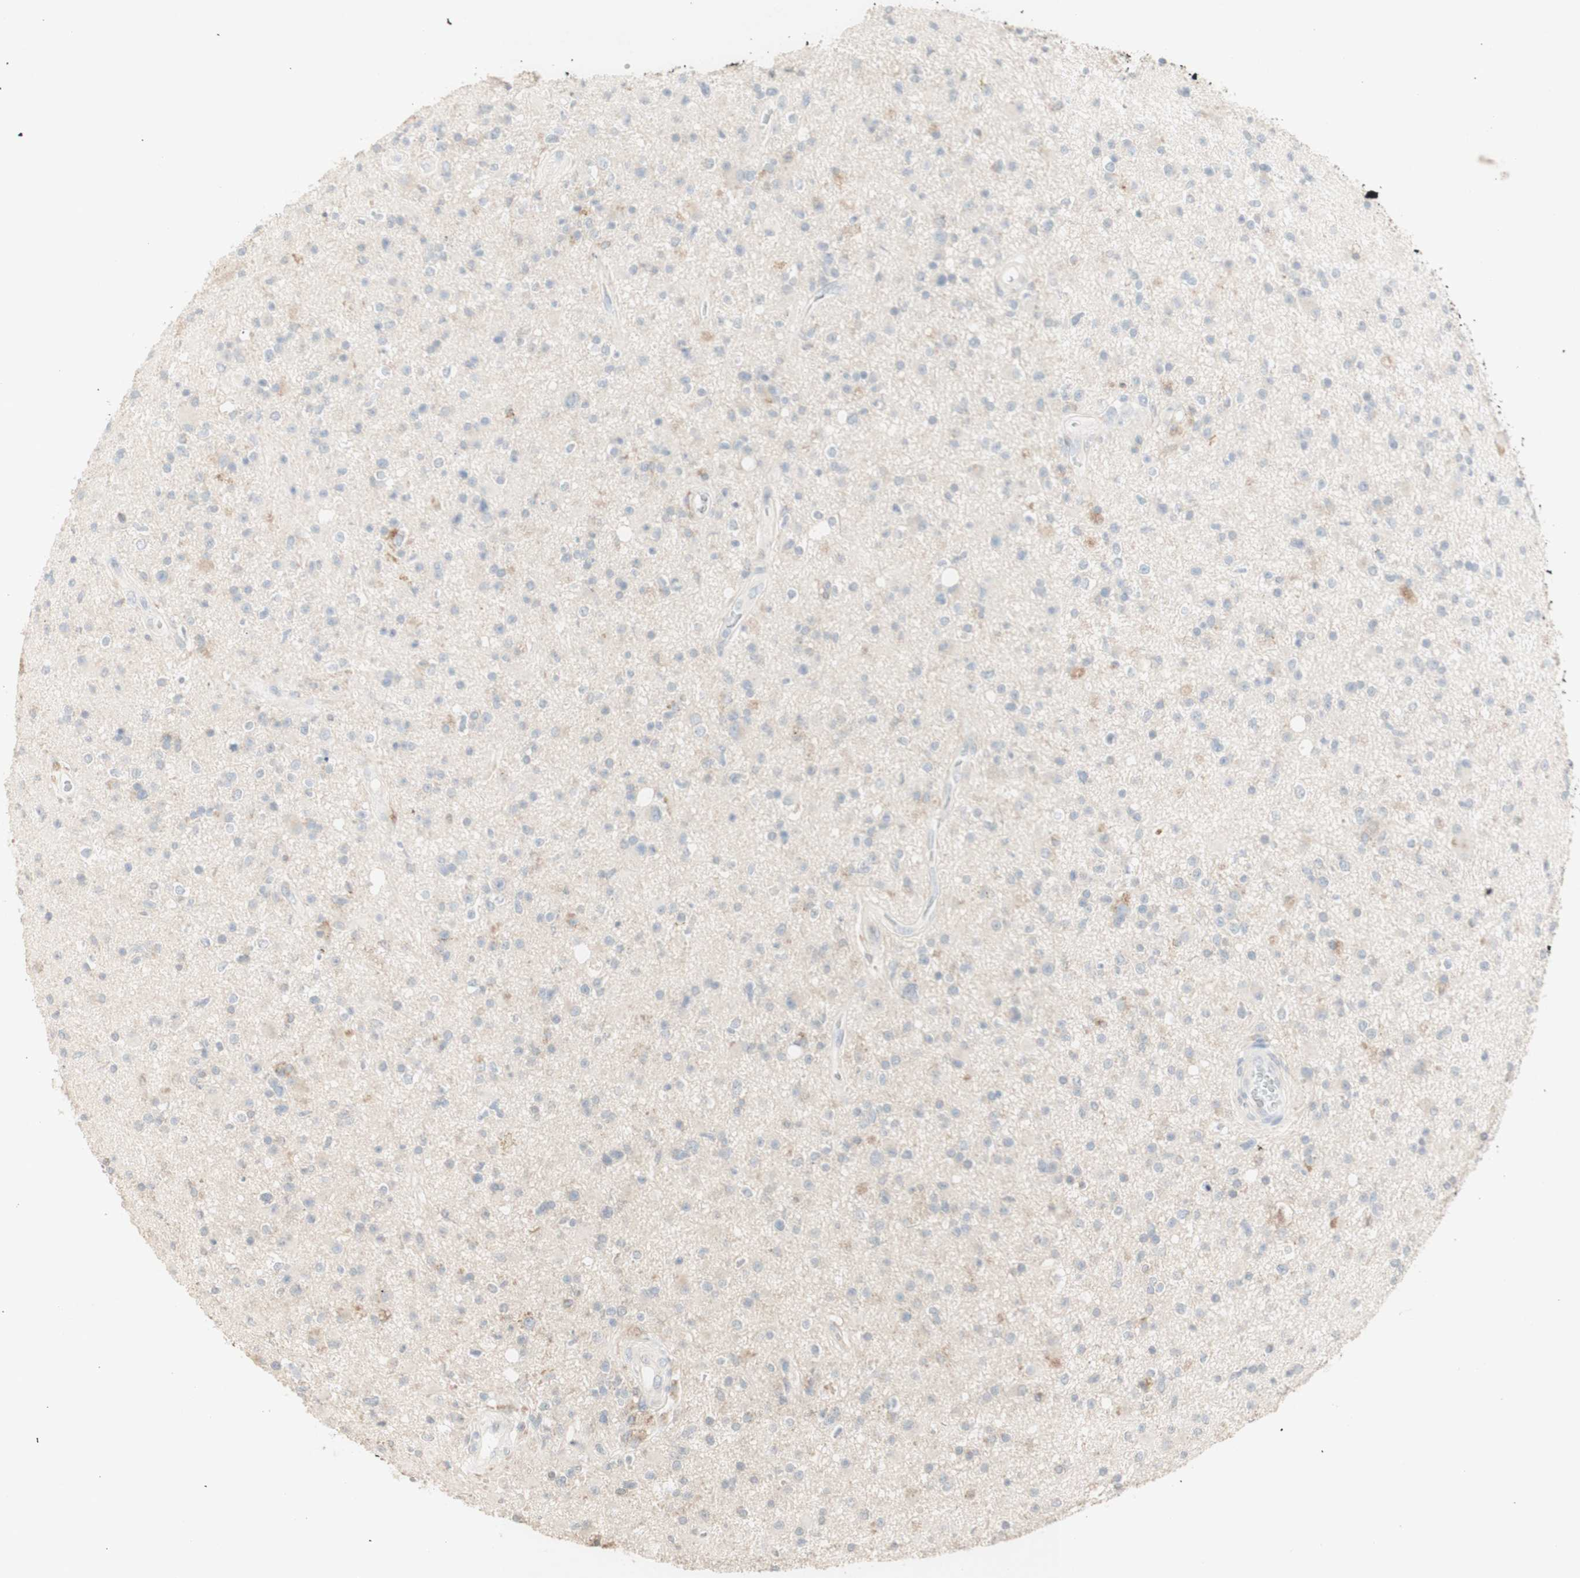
{"staining": {"intensity": "negative", "quantity": "none", "location": "none"}, "tissue": "glioma", "cell_type": "Tumor cells", "image_type": "cancer", "snomed": [{"axis": "morphology", "description": "Glioma, malignant, High grade"}, {"axis": "topography", "description": "Brain"}], "caption": "Tumor cells show no significant protein positivity in glioma. (DAB immunohistochemistry (IHC) with hematoxylin counter stain).", "gene": "ATP6V1B1", "patient": {"sex": "male", "age": 33}}